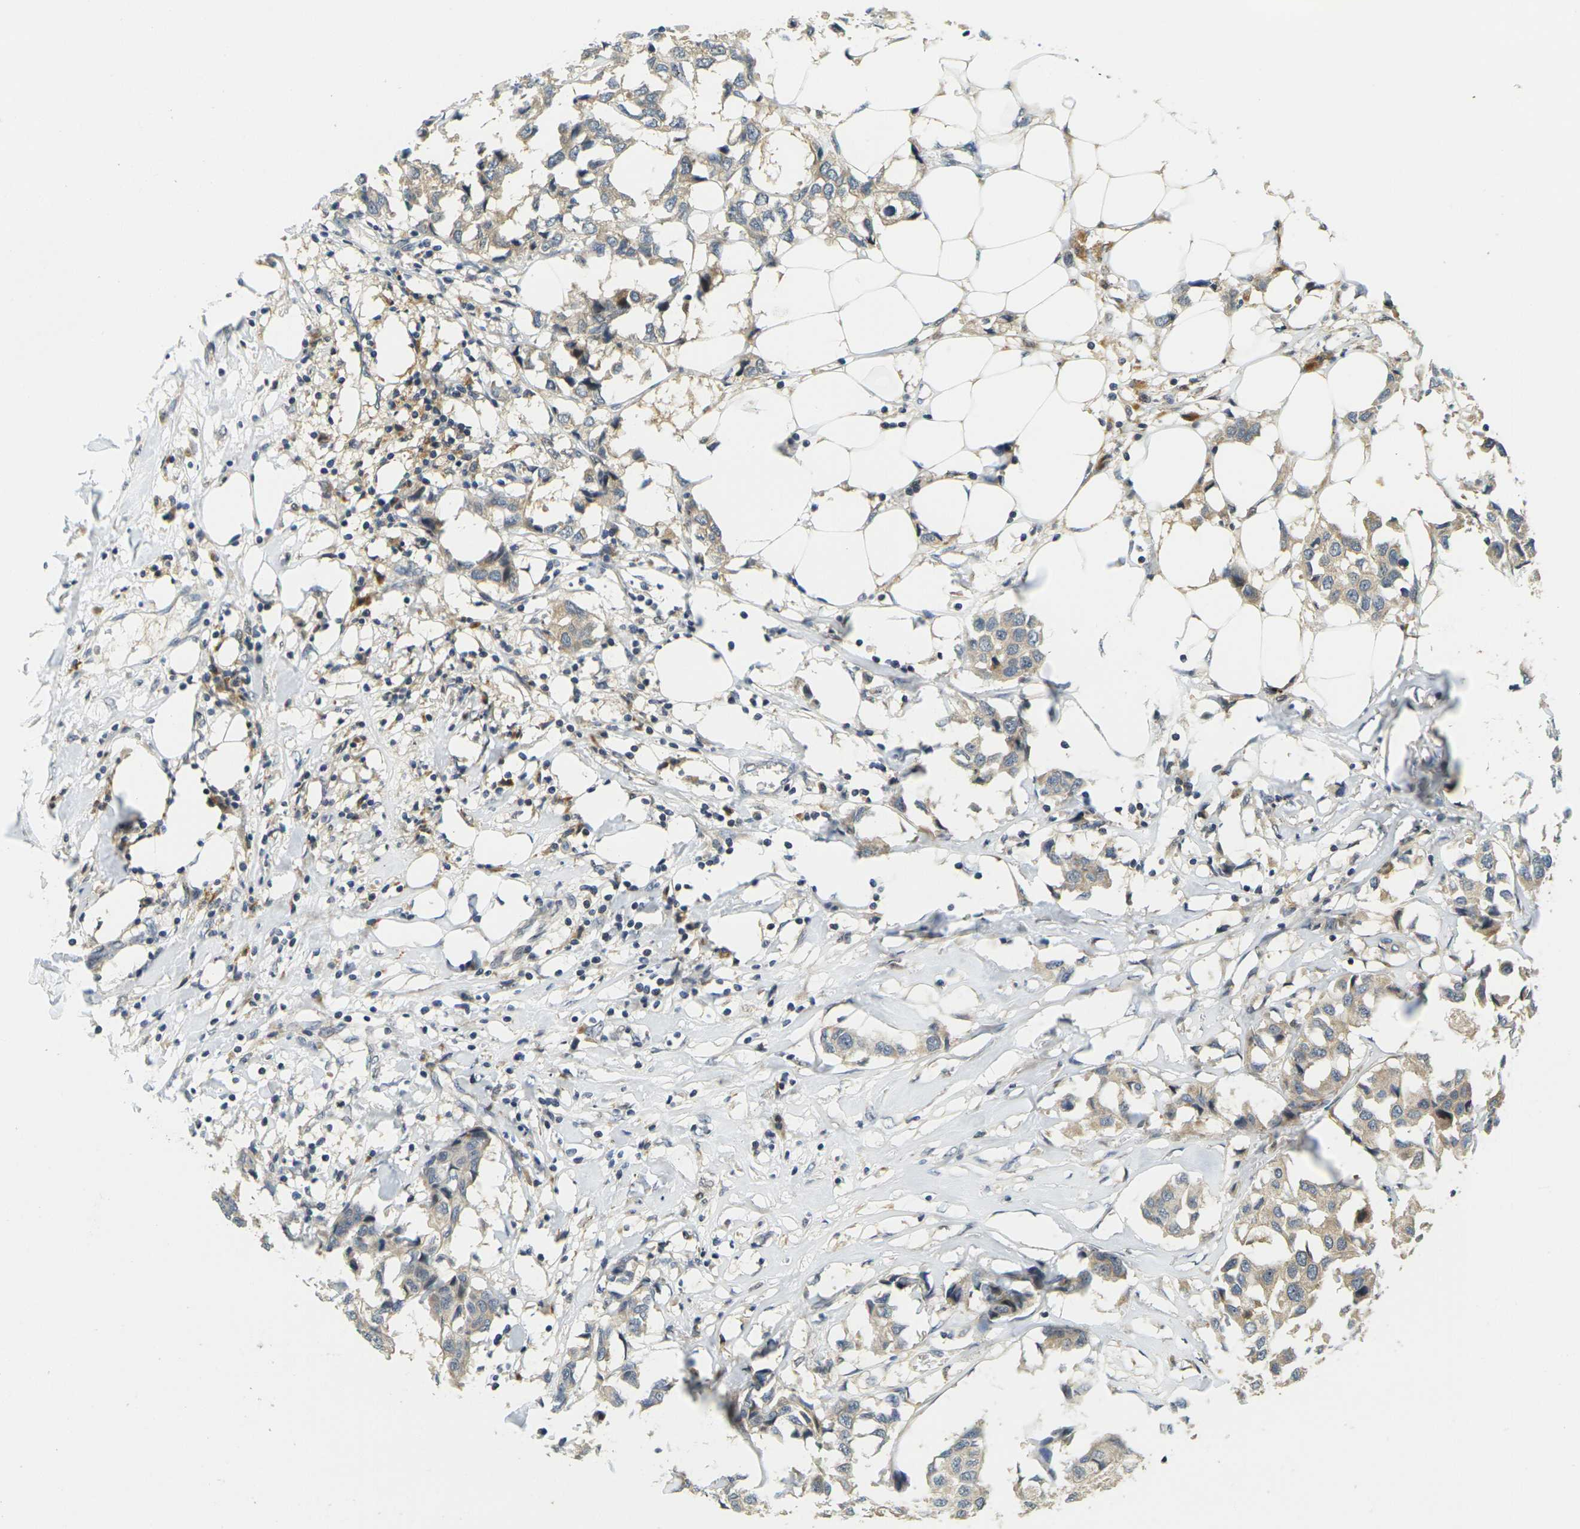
{"staining": {"intensity": "weak", "quantity": "25%-75%", "location": "cytoplasmic/membranous"}, "tissue": "breast cancer", "cell_type": "Tumor cells", "image_type": "cancer", "snomed": [{"axis": "morphology", "description": "Duct carcinoma"}, {"axis": "topography", "description": "Breast"}], "caption": "Breast cancer stained with a brown dye shows weak cytoplasmic/membranous positive staining in approximately 25%-75% of tumor cells.", "gene": "KLHL8", "patient": {"sex": "female", "age": 80}}